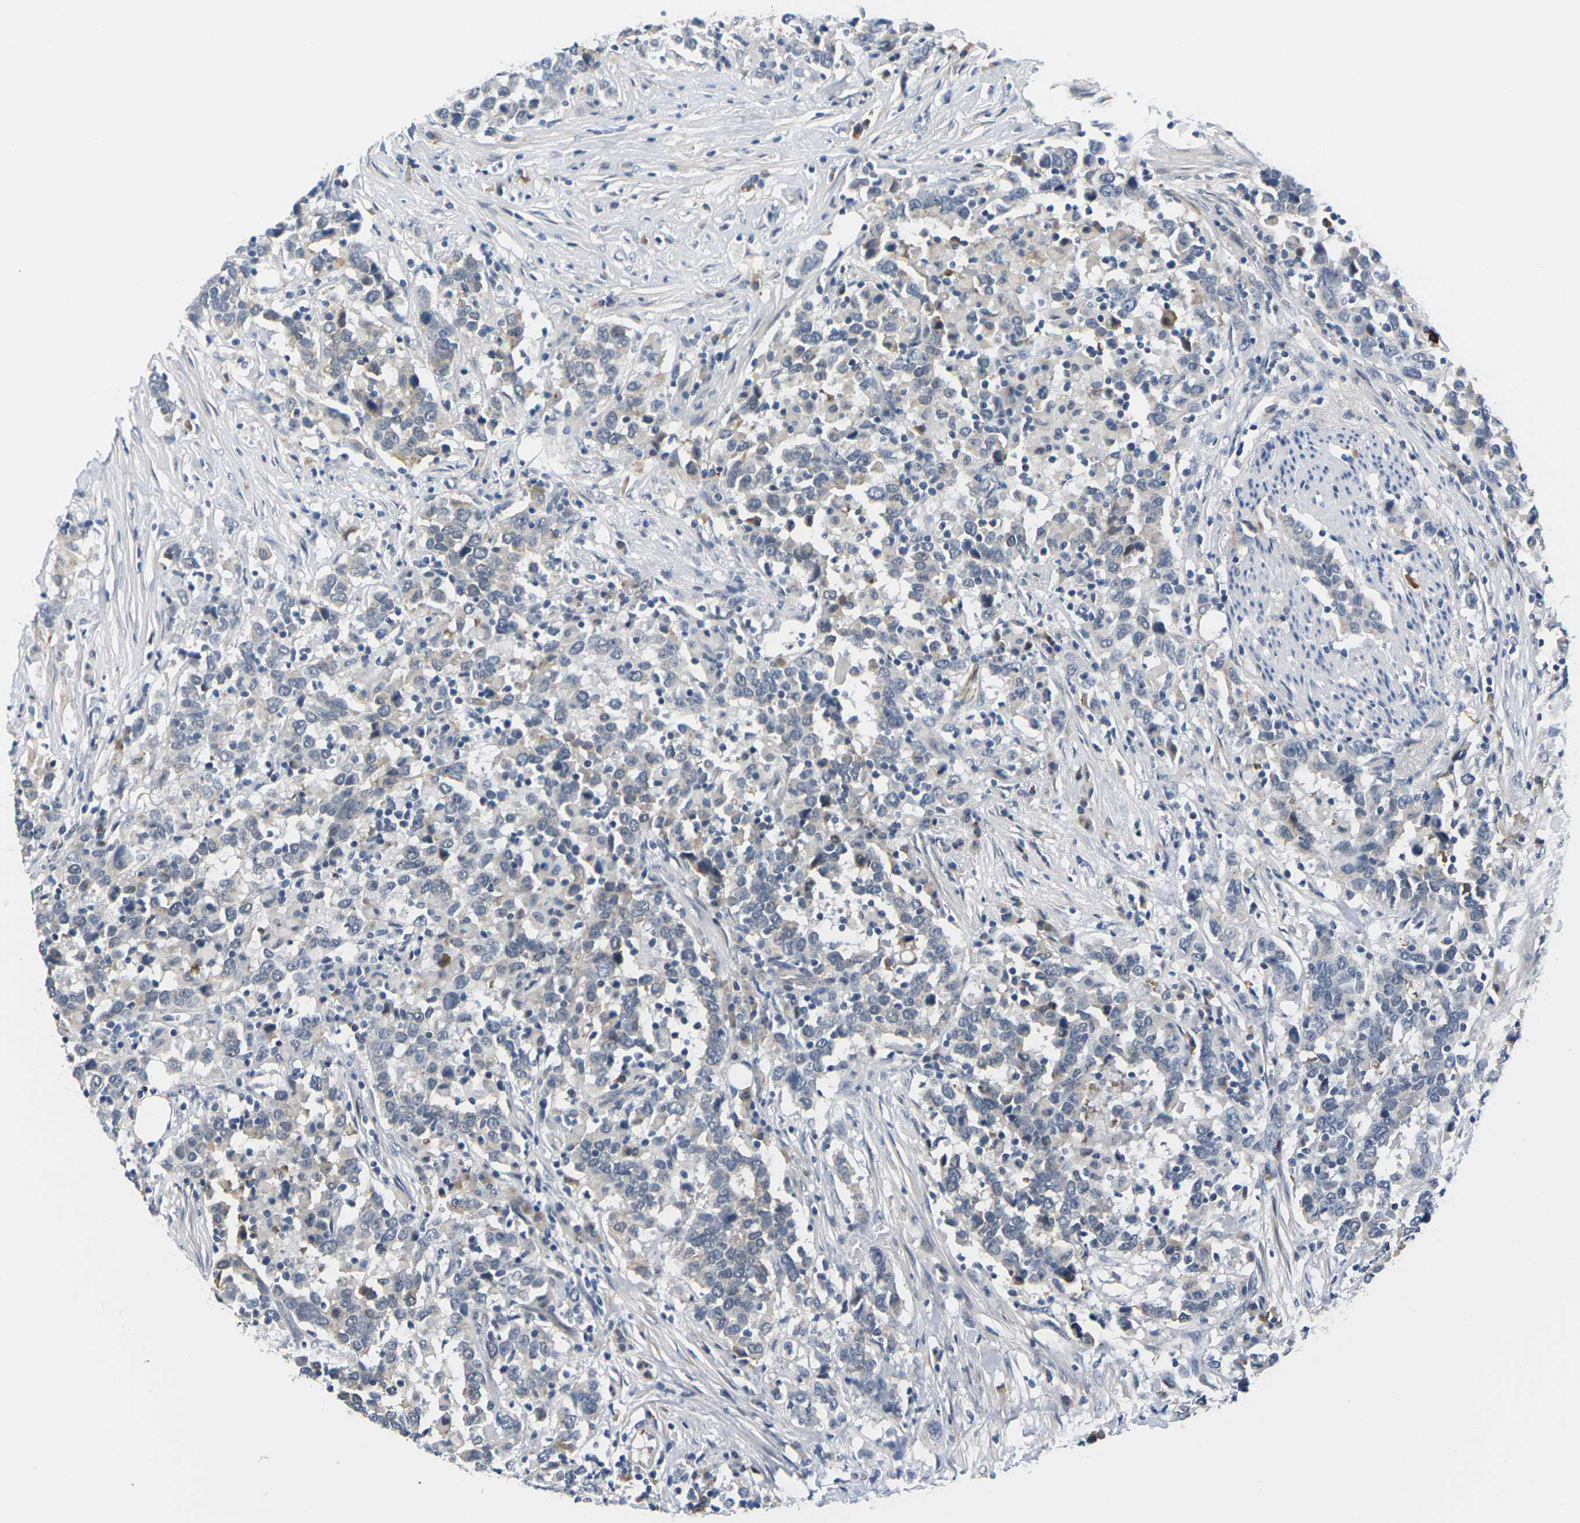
{"staining": {"intensity": "weak", "quantity": "<25%", "location": "cytoplasmic/membranous"}, "tissue": "urothelial cancer", "cell_type": "Tumor cells", "image_type": "cancer", "snomed": [{"axis": "morphology", "description": "Urothelial carcinoma, High grade"}, {"axis": "topography", "description": "Urinary bladder"}], "caption": "Immunohistochemistry of human urothelial carcinoma (high-grade) exhibits no expression in tumor cells. (DAB (3,3'-diaminobenzidine) immunohistochemistry (IHC) visualized using brightfield microscopy, high magnification).", "gene": "PKP2", "patient": {"sex": "male", "age": 61}}